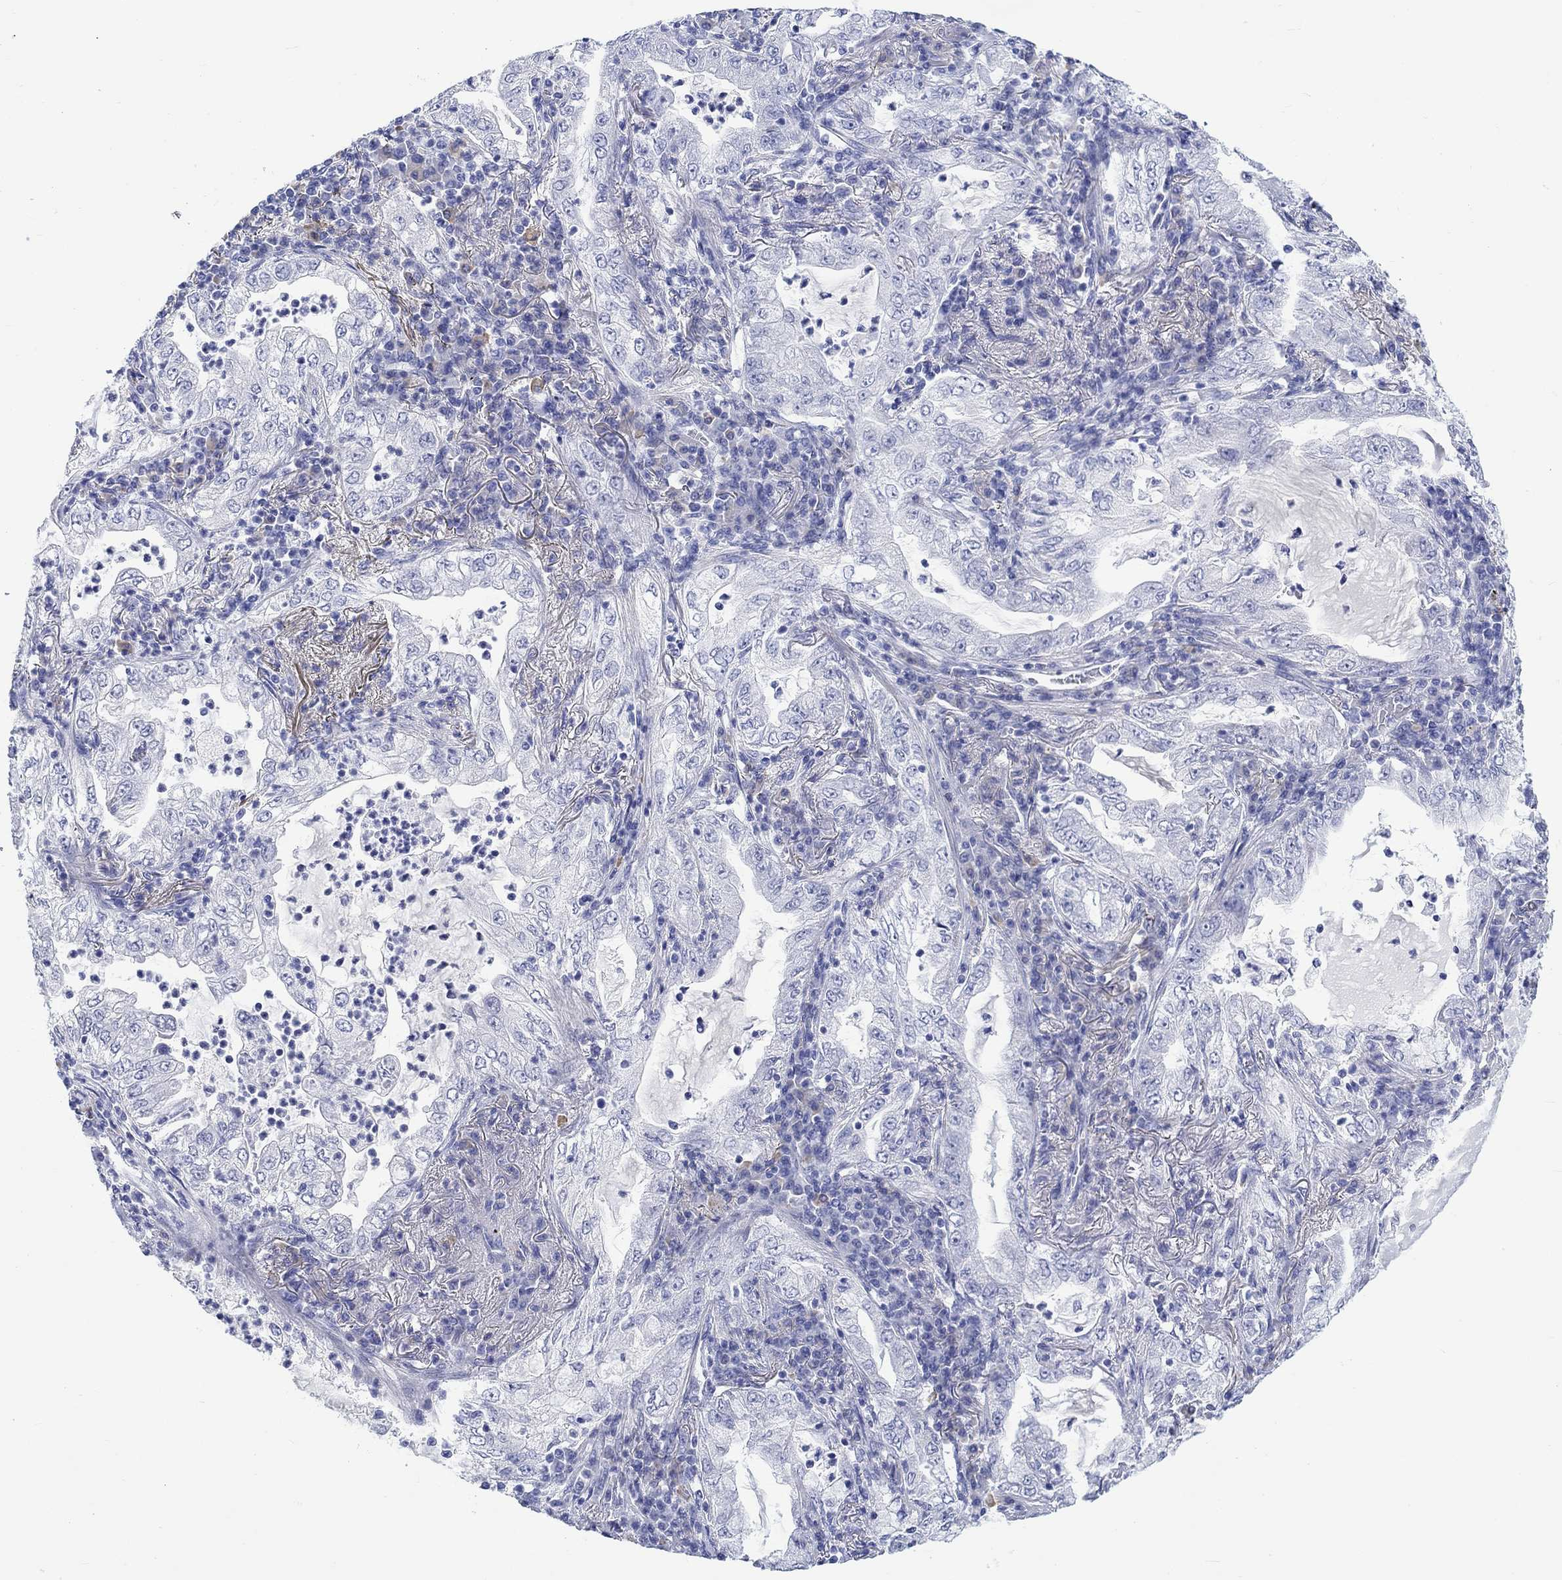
{"staining": {"intensity": "negative", "quantity": "none", "location": "none"}, "tissue": "lung cancer", "cell_type": "Tumor cells", "image_type": "cancer", "snomed": [{"axis": "morphology", "description": "Adenocarcinoma, NOS"}, {"axis": "topography", "description": "Lung"}], "caption": "This photomicrograph is of lung cancer (adenocarcinoma) stained with immunohistochemistry (IHC) to label a protein in brown with the nuclei are counter-stained blue. There is no positivity in tumor cells.", "gene": "MSI1", "patient": {"sex": "female", "age": 73}}